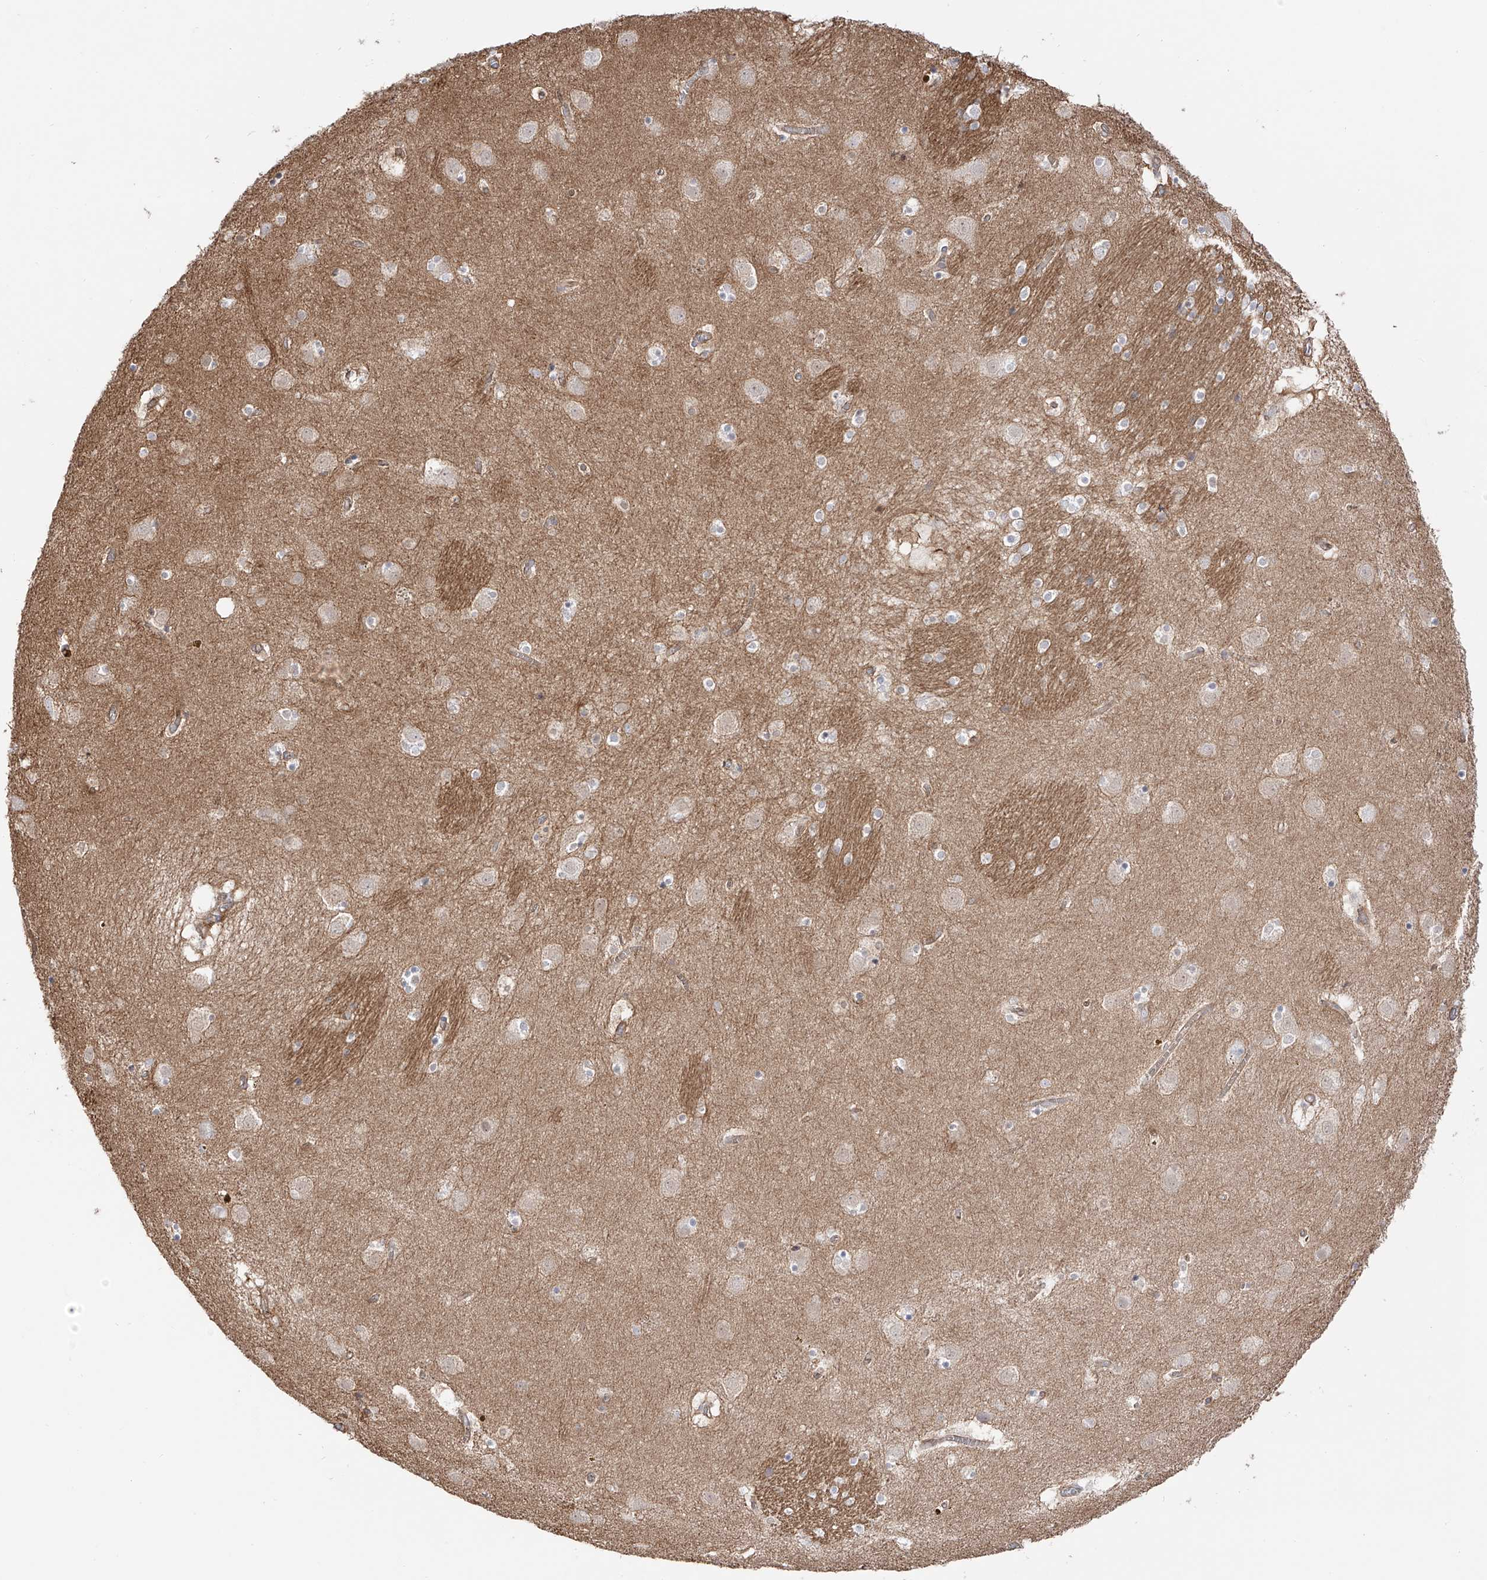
{"staining": {"intensity": "negative", "quantity": "none", "location": "none"}, "tissue": "caudate", "cell_type": "Glial cells", "image_type": "normal", "snomed": [{"axis": "morphology", "description": "Normal tissue, NOS"}, {"axis": "topography", "description": "Lateral ventricle wall"}], "caption": "Human caudate stained for a protein using IHC displays no expression in glial cells.", "gene": "ZNF180", "patient": {"sex": "male", "age": 70}}